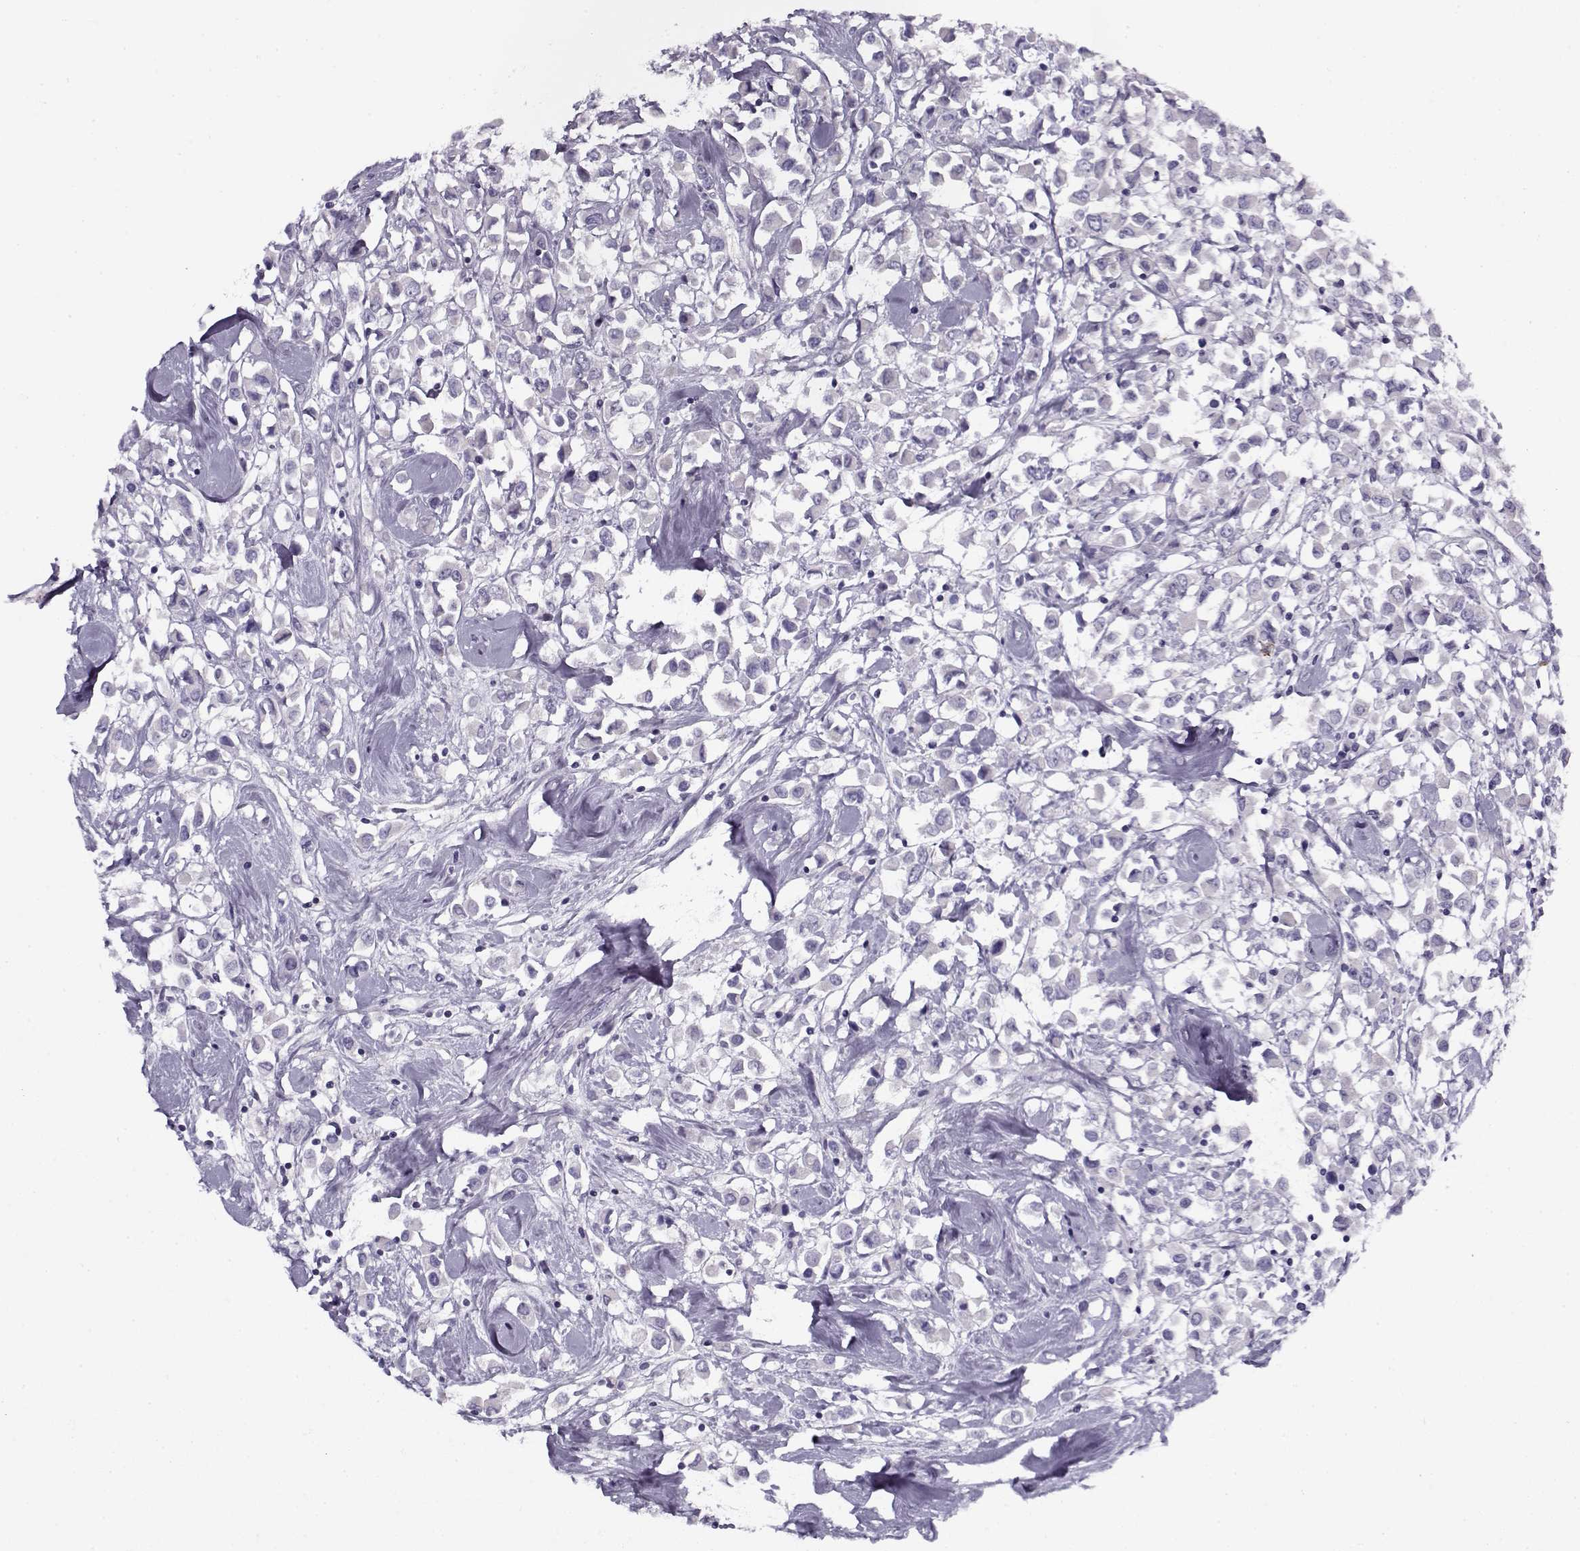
{"staining": {"intensity": "negative", "quantity": "none", "location": "none"}, "tissue": "breast cancer", "cell_type": "Tumor cells", "image_type": "cancer", "snomed": [{"axis": "morphology", "description": "Duct carcinoma"}, {"axis": "topography", "description": "Breast"}], "caption": "Breast cancer was stained to show a protein in brown. There is no significant staining in tumor cells.", "gene": "PP2D1", "patient": {"sex": "female", "age": 61}}